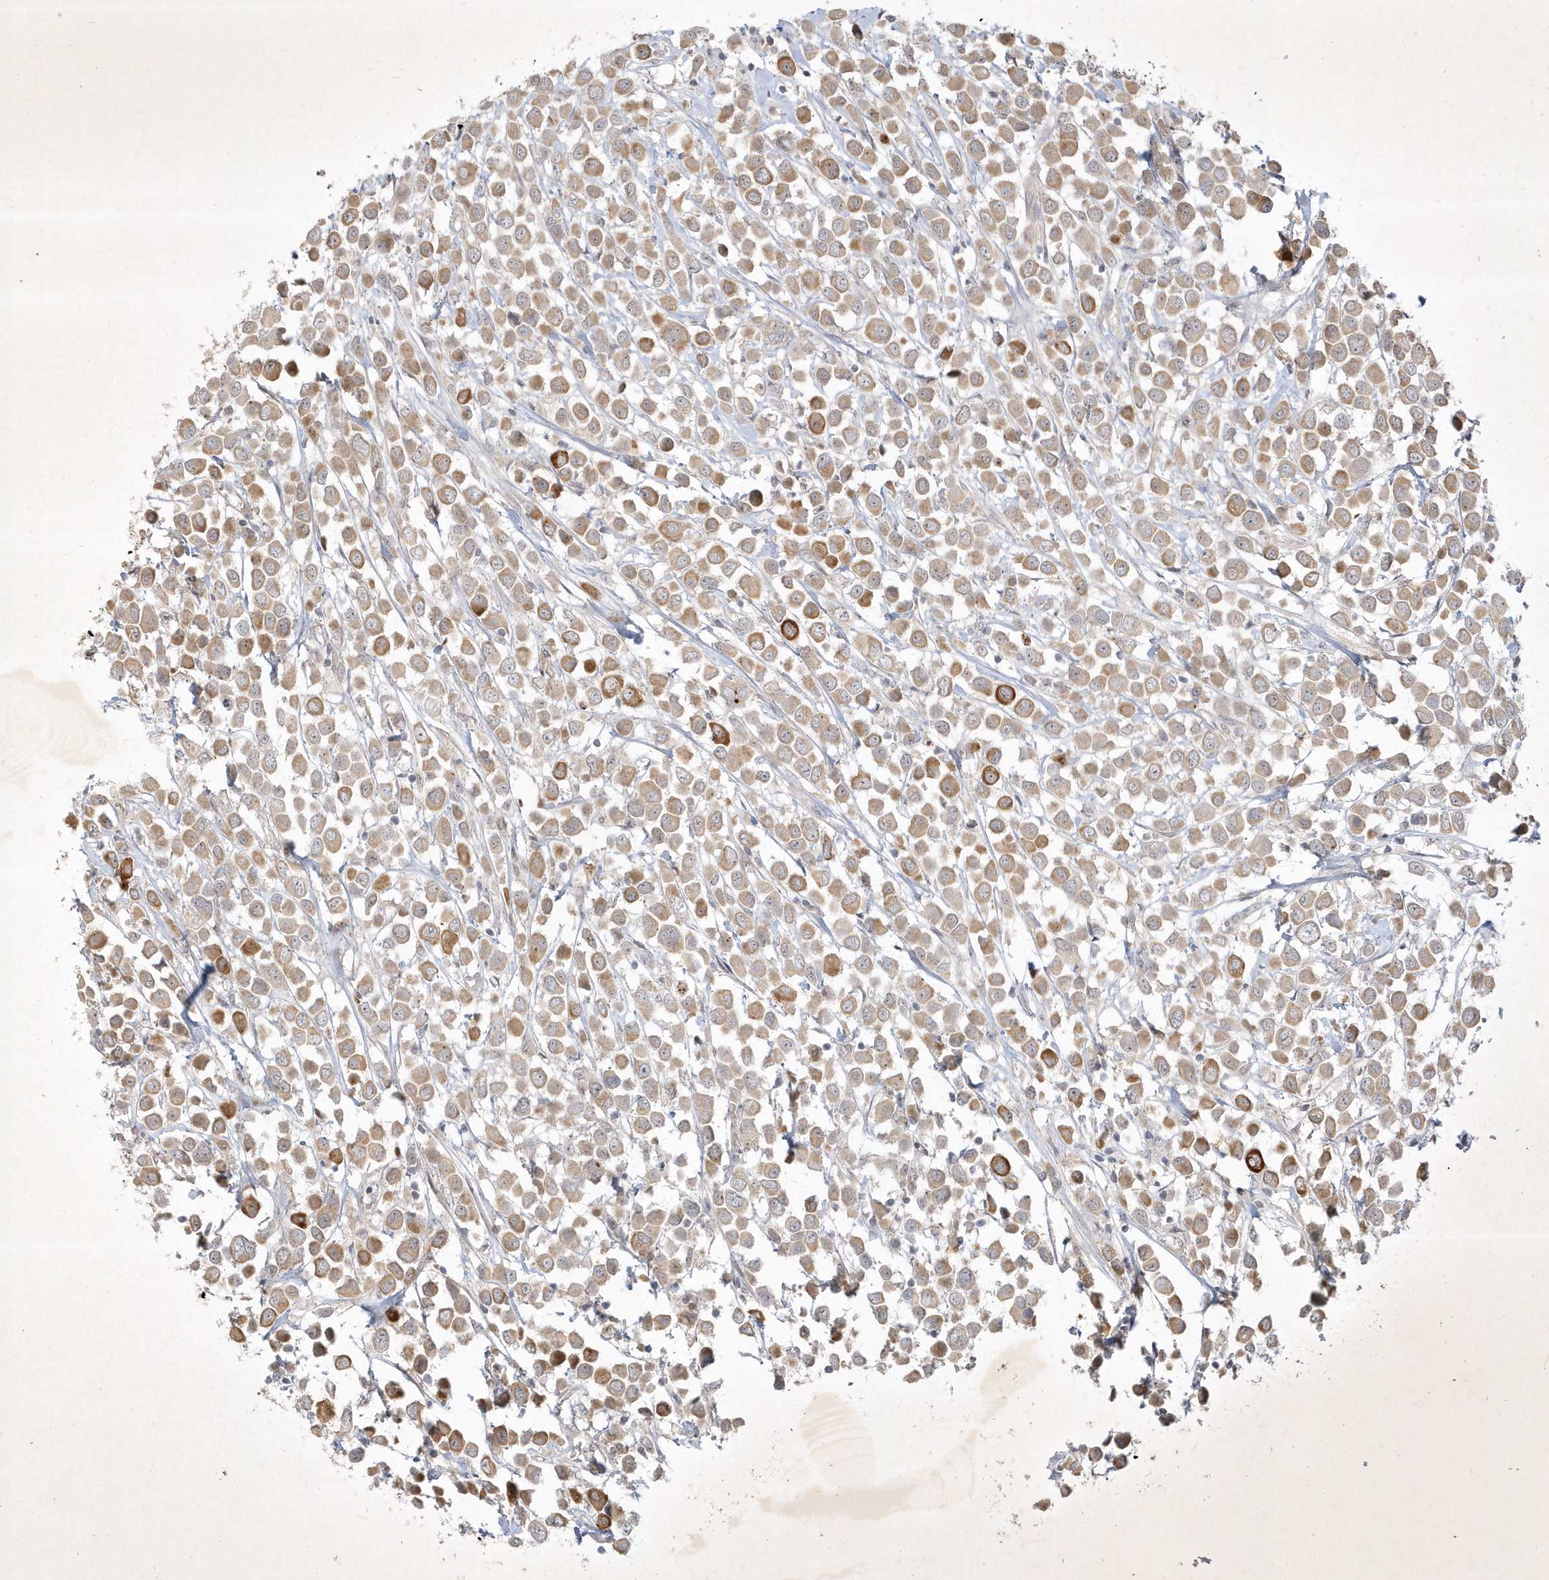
{"staining": {"intensity": "moderate", "quantity": ">75%", "location": "cytoplasmic/membranous"}, "tissue": "breast cancer", "cell_type": "Tumor cells", "image_type": "cancer", "snomed": [{"axis": "morphology", "description": "Duct carcinoma"}, {"axis": "topography", "description": "Breast"}], "caption": "Immunohistochemical staining of human intraductal carcinoma (breast) reveals medium levels of moderate cytoplasmic/membranous protein positivity in approximately >75% of tumor cells. (DAB (3,3'-diaminobenzidine) = brown stain, brightfield microscopy at high magnification).", "gene": "BOD1", "patient": {"sex": "female", "age": 61}}